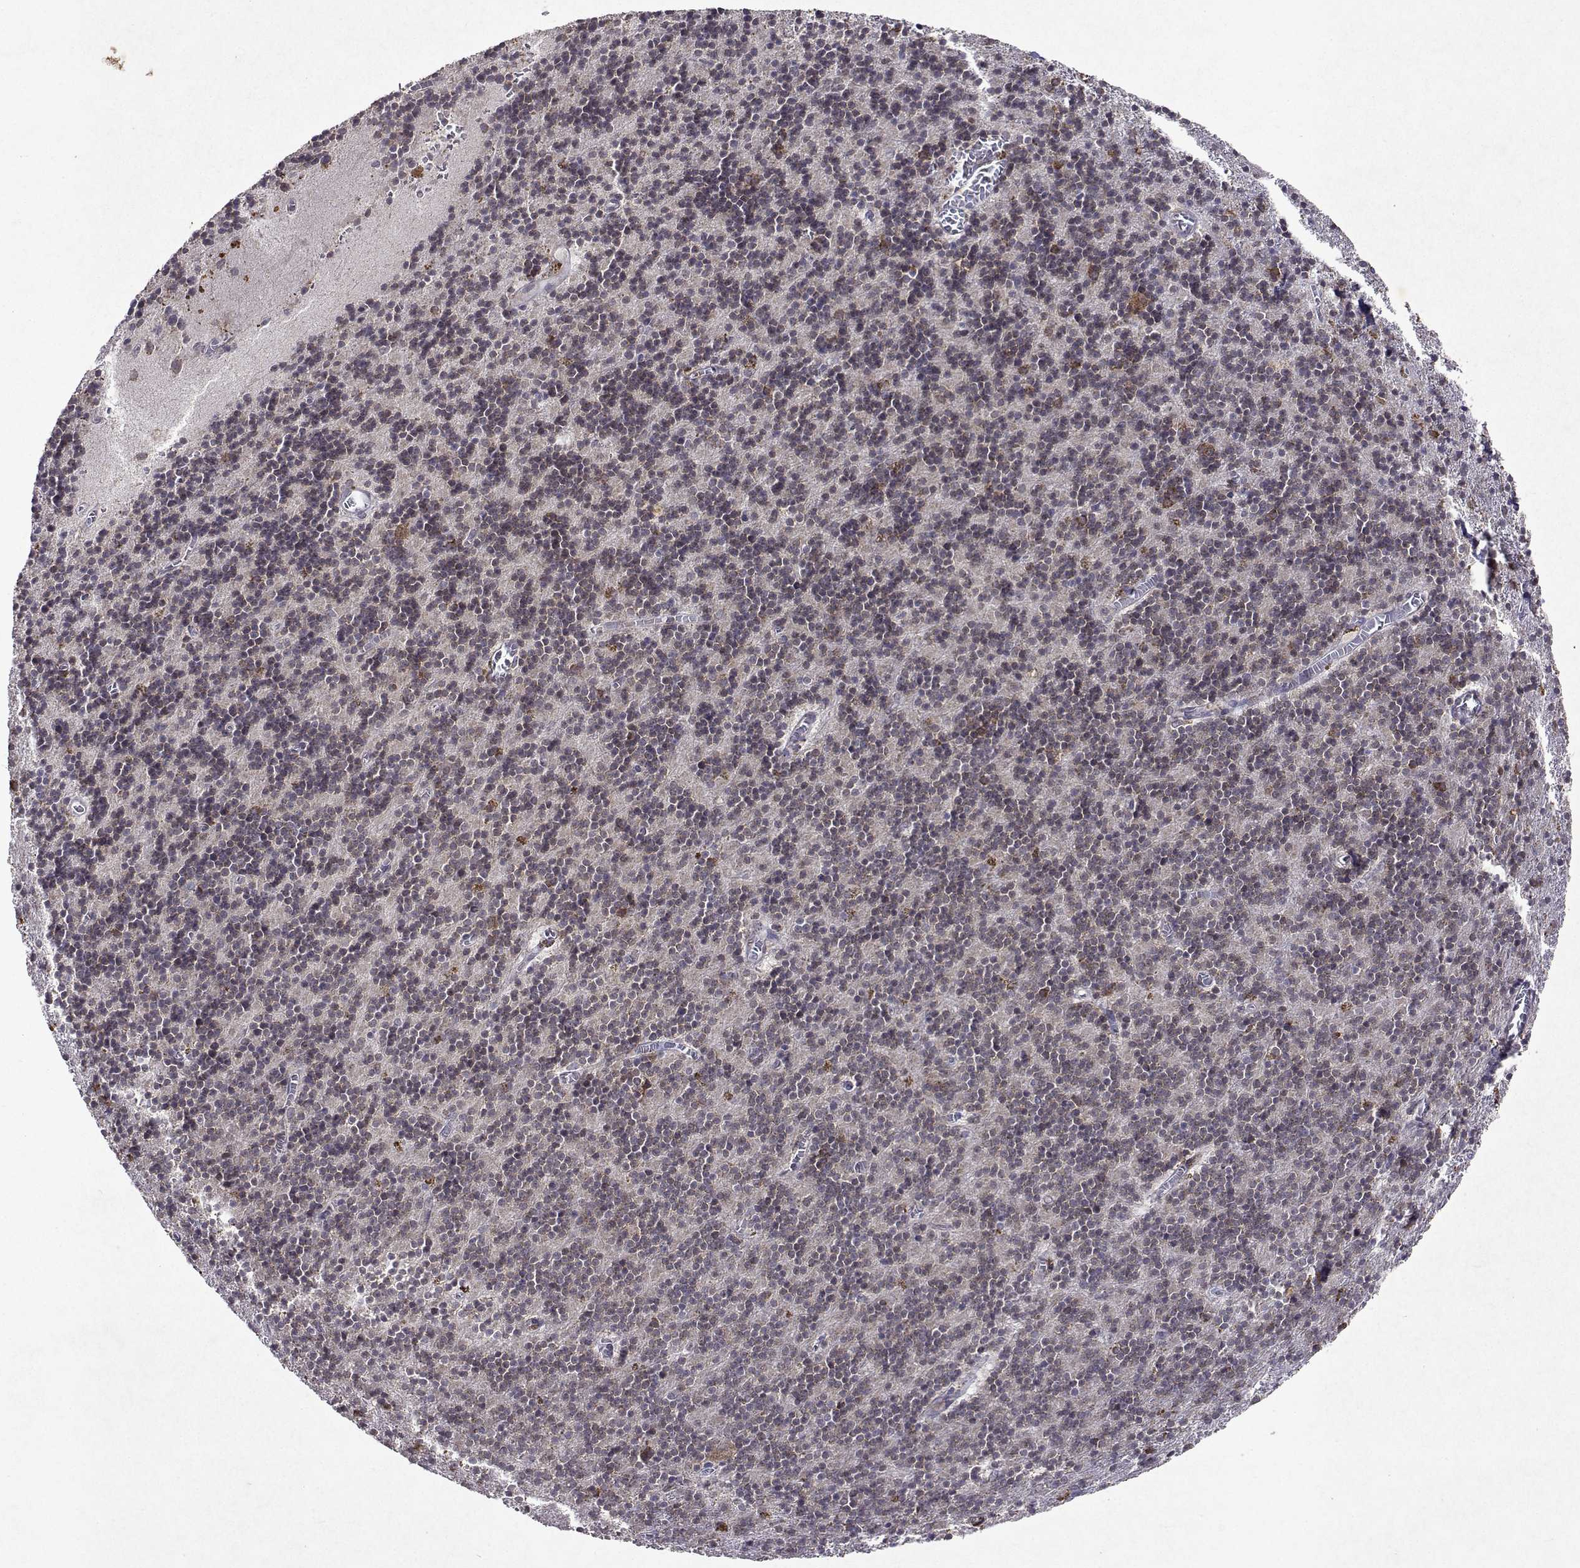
{"staining": {"intensity": "moderate", "quantity": "<25%", "location": "cytoplasmic/membranous"}, "tissue": "cerebellum", "cell_type": "Cells in granular layer", "image_type": "normal", "snomed": [{"axis": "morphology", "description": "Normal tissue, NOS"}, {"axis": "topography", "description": "Cerebellum"}], "caption": "IHC micrograph of unremarkable cerebellum: cerebellum stained using IHC displays low levels of moderate protein expression localized specifically in the cytoplasmic/membranous of cells in granular layer, appearing as a cytoplasmic/membranous brown color.", "gene": "TARBP2", "patient": {"sex": "male", "age": 70}}